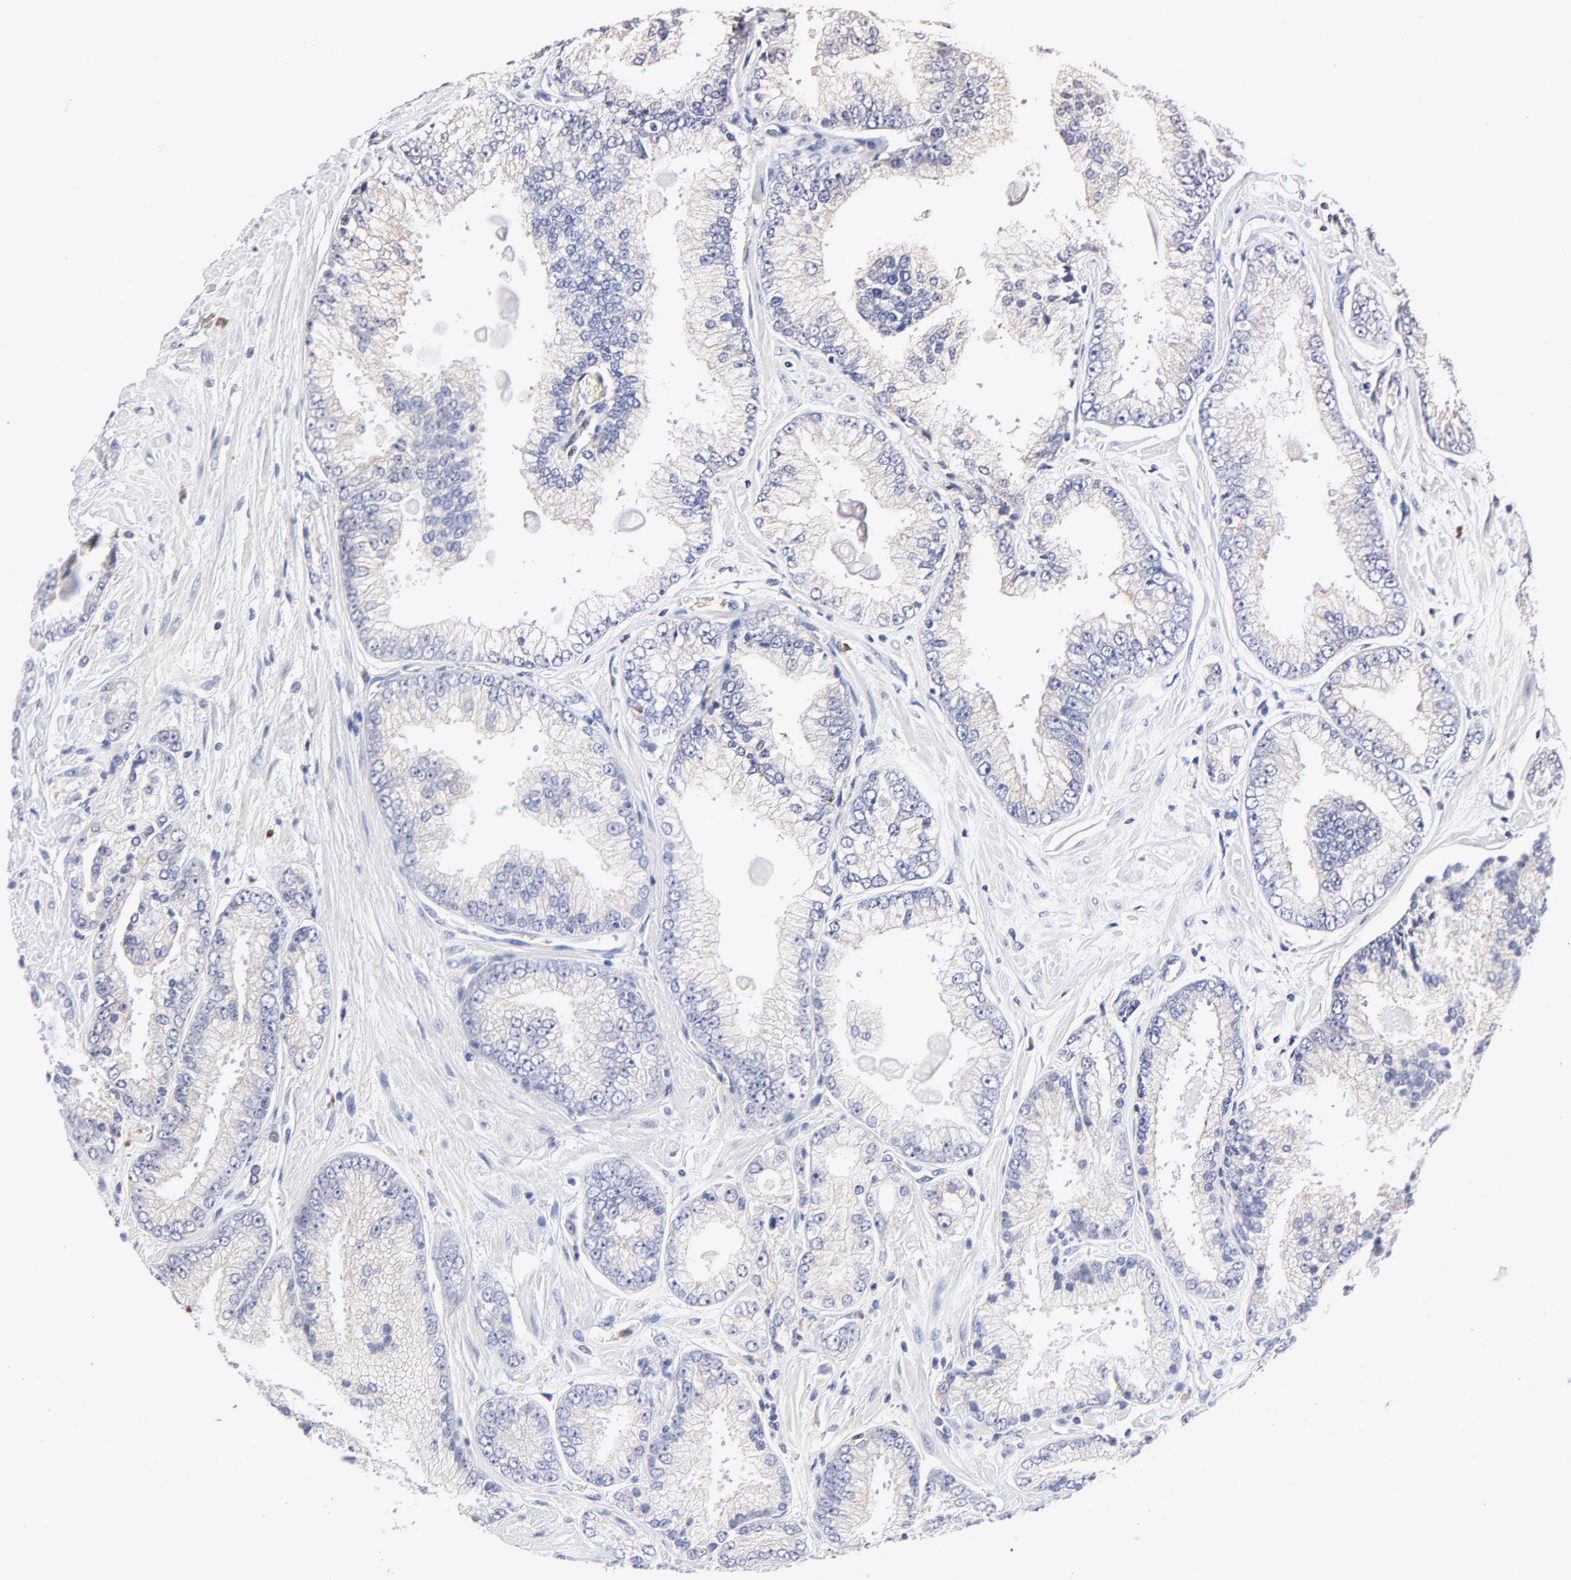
{"staining": {"intensity": "negative", "quantity": "none", "location": "none"}, "tissue": "prostate cancer", "cell_type": "Tumor cells", "image_type": "cancer", "snomed": [{"axis": "morphology", "description": "Adenocarcinoma, High grade"}, {"axis": "topography", "description": "Prostate"}], "caption": "An IHC image of prostate adenocarcinoma (high-grade) is shown. There is no staining in tumor cells of prostate adenocarcinoma (high-grade).", "gene": "MOSPD2", "patient": {"sex": "male", "age": 71}}